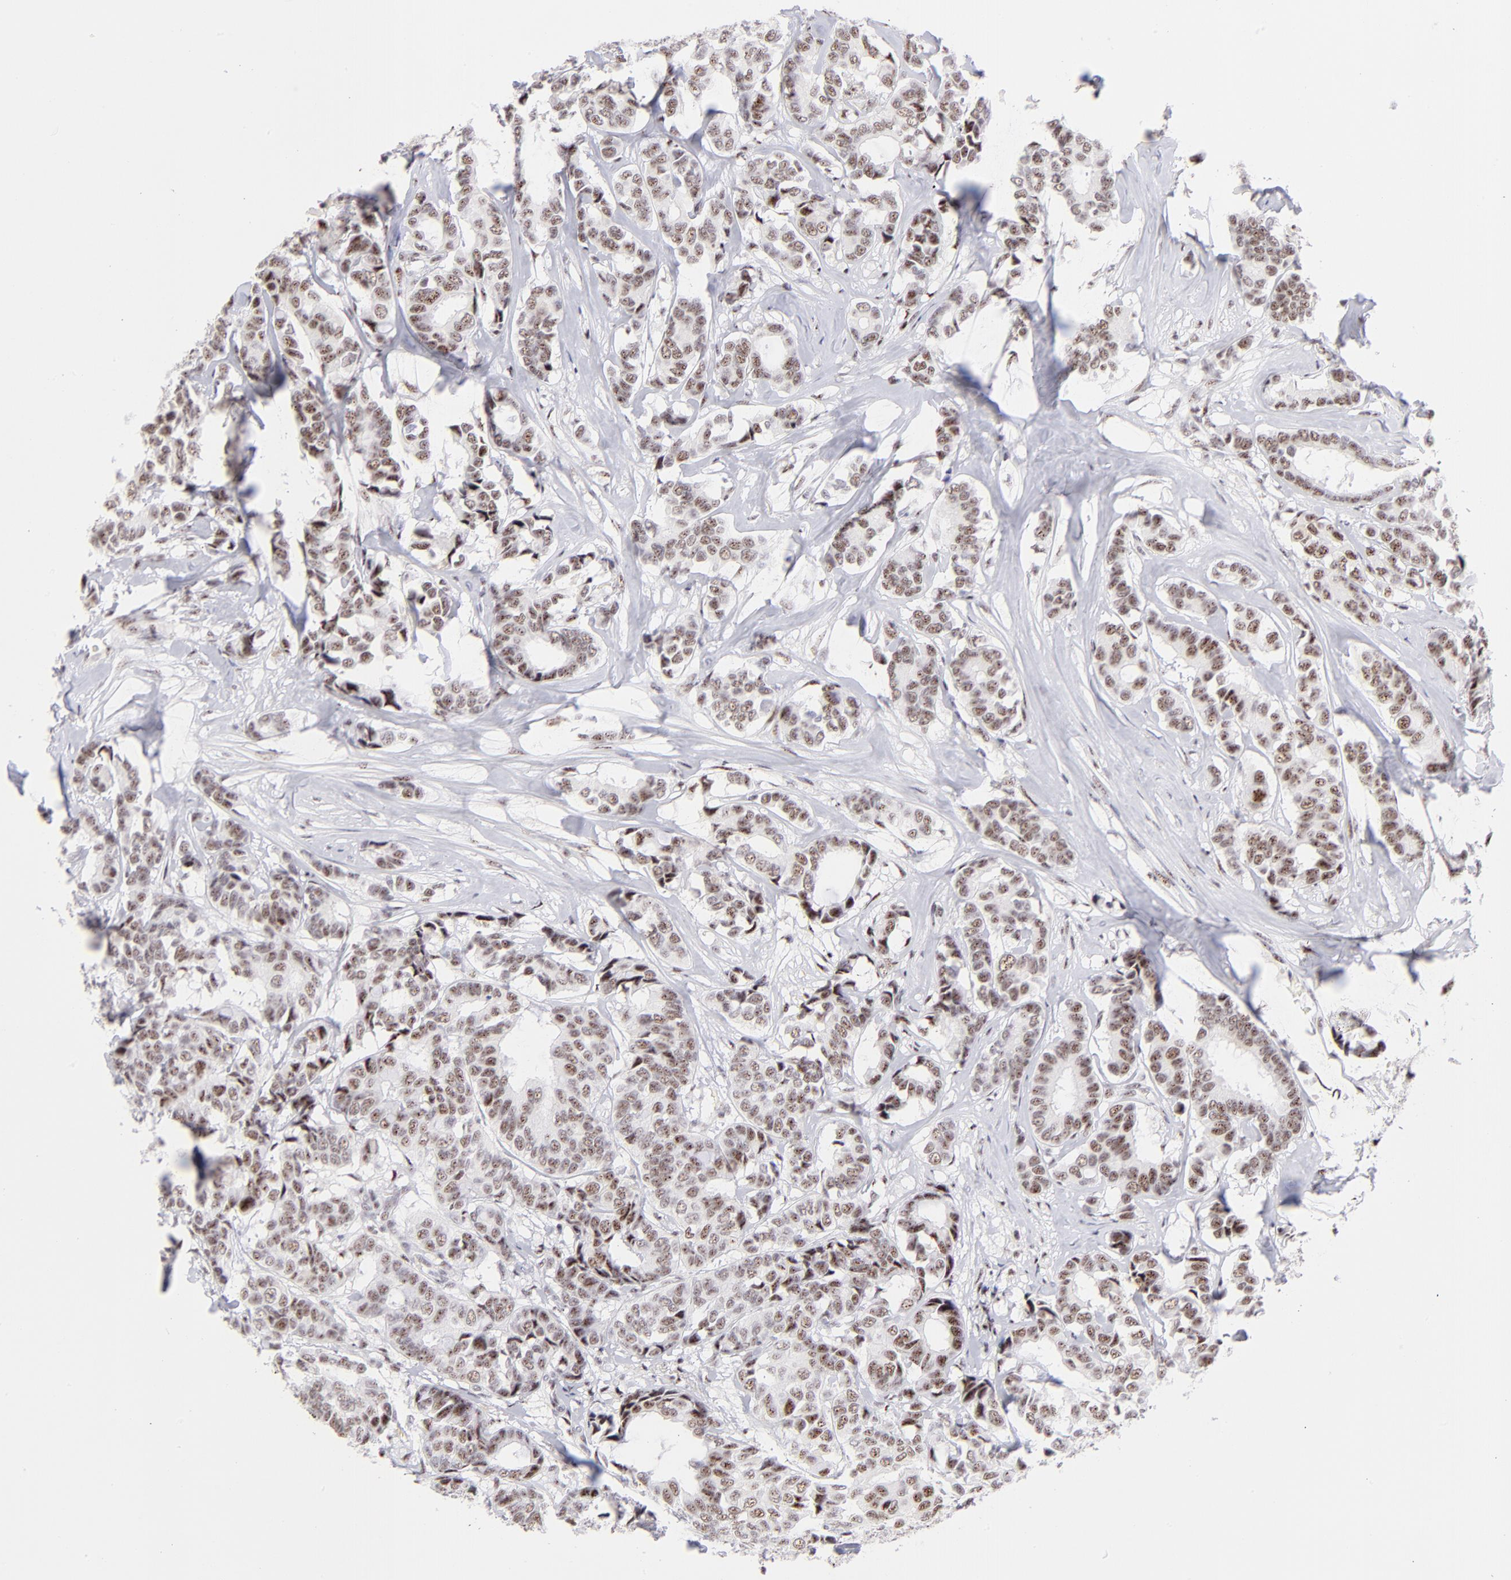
{"staining": {"intensity": "moderate", "quantity": ">75%", "location": "nuclear"}, "tissue": "breast cancer", "cell_type": "Tumor cells", "image_type": "cancer", "snomed": [{"axis": "morphology", "description": "Duct carcinoma"}, {"axis": "topography", "description": "Breast"}], "caption": "Brown immunohistochemical staining in breast cancer reveals moderate nuclear staining in approximately >75% of tumor cells. The protein is stained brown, and the nuclei are stained in blue (DAB (3,3'-diaminobenzidine) IHC with brightfield microscopy, high magnification).", "gene": "CDC25C", "patient": {"sex": "female", "age": 87}}